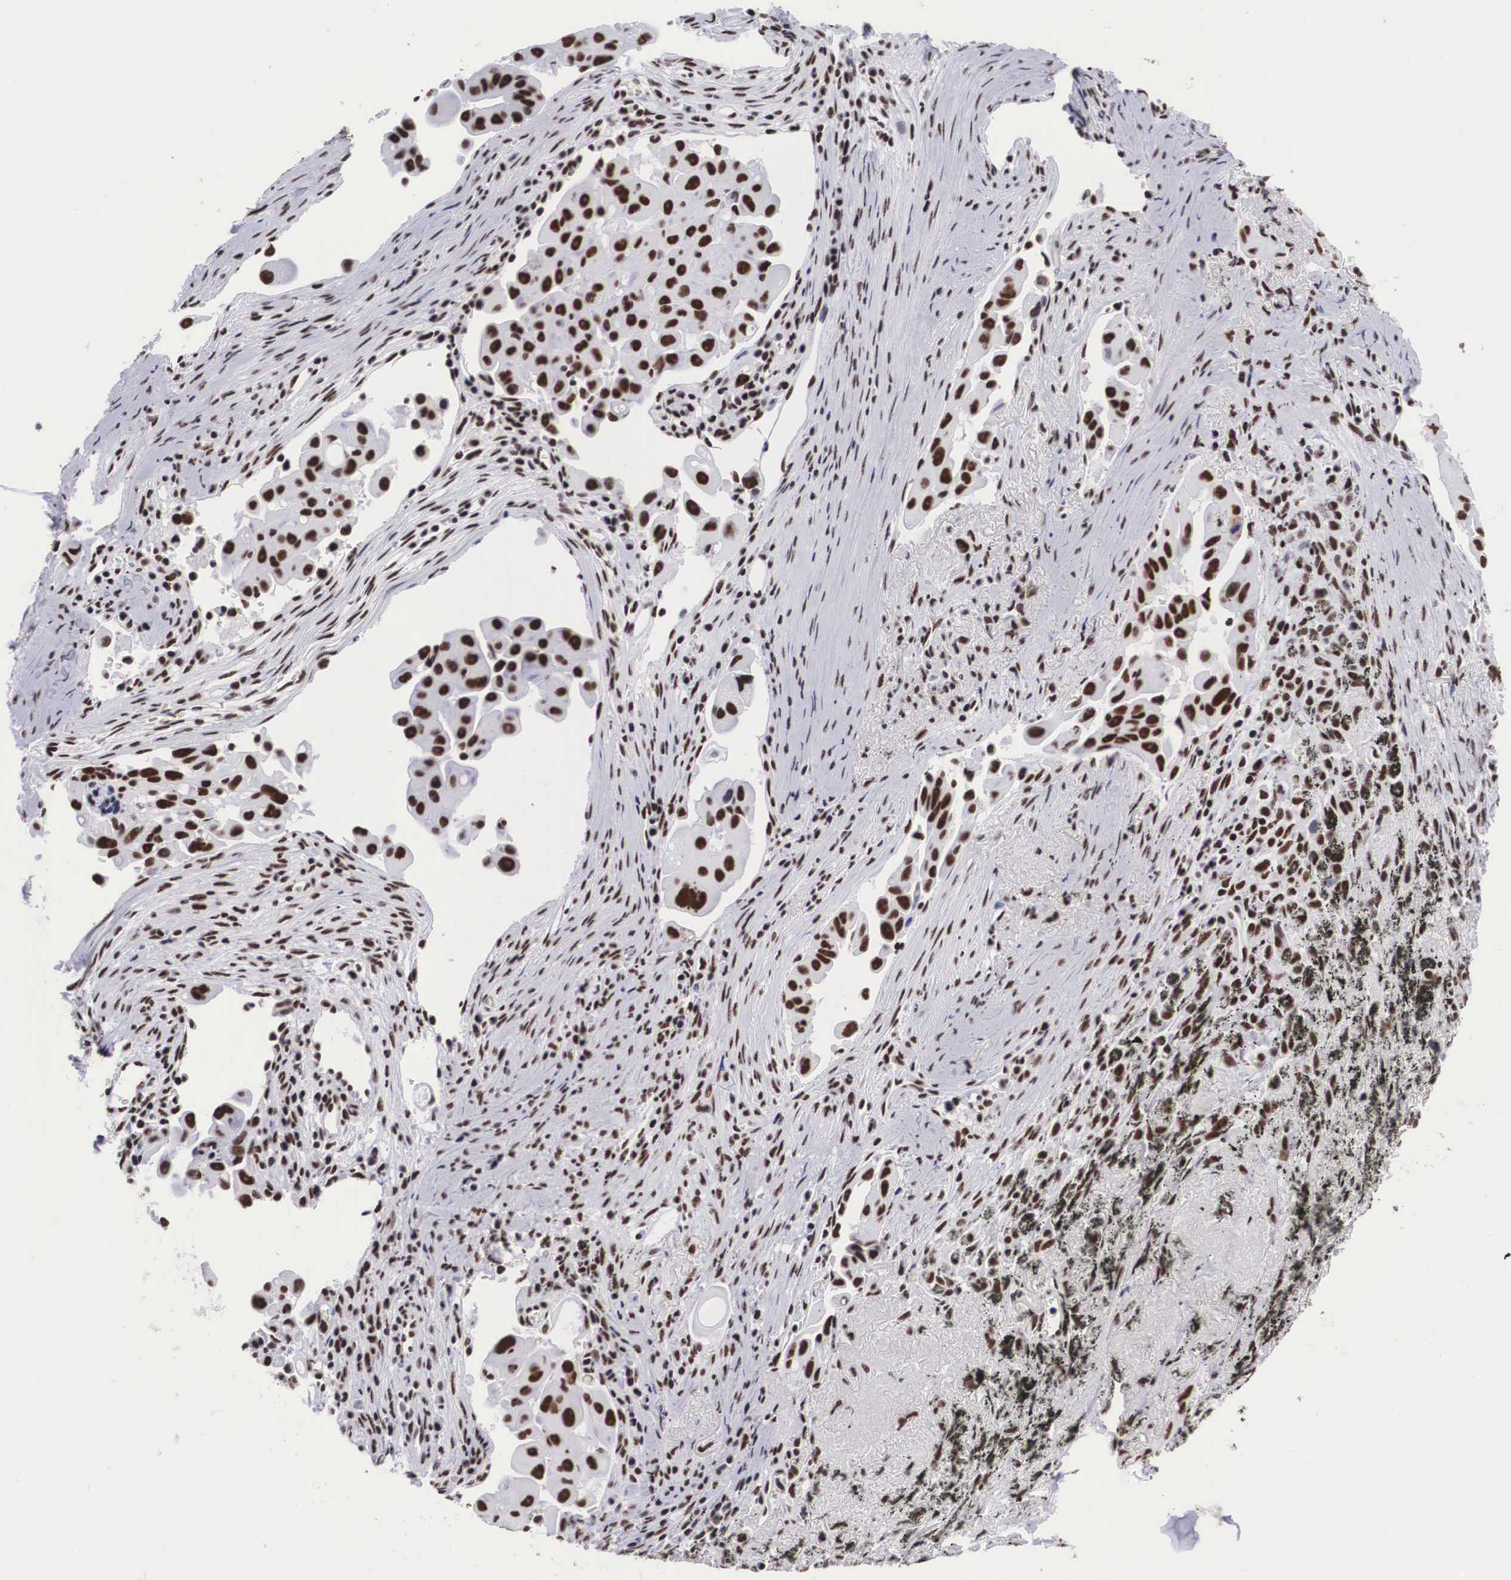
{"staining": {"intensity": "moderate", "quantity": ">75%", "location": "nuclear"}, "tissue": "lung cancer", "cell_type": "Tumor cells", "image_type": "cancer", "snomed": [{"axis": "morphology", "description": "Adenocarcinoma, NOS"}, {"axis": "topography", "description": "Lung"}], "caption": "Brown immunohistochemical staining in adenocarcinoma (lung) demonstrates moderate nuclear staining in about >75% of tumor cells.", "gene": "SF3A1", "patient": {"sex": "male", "age": 68}}